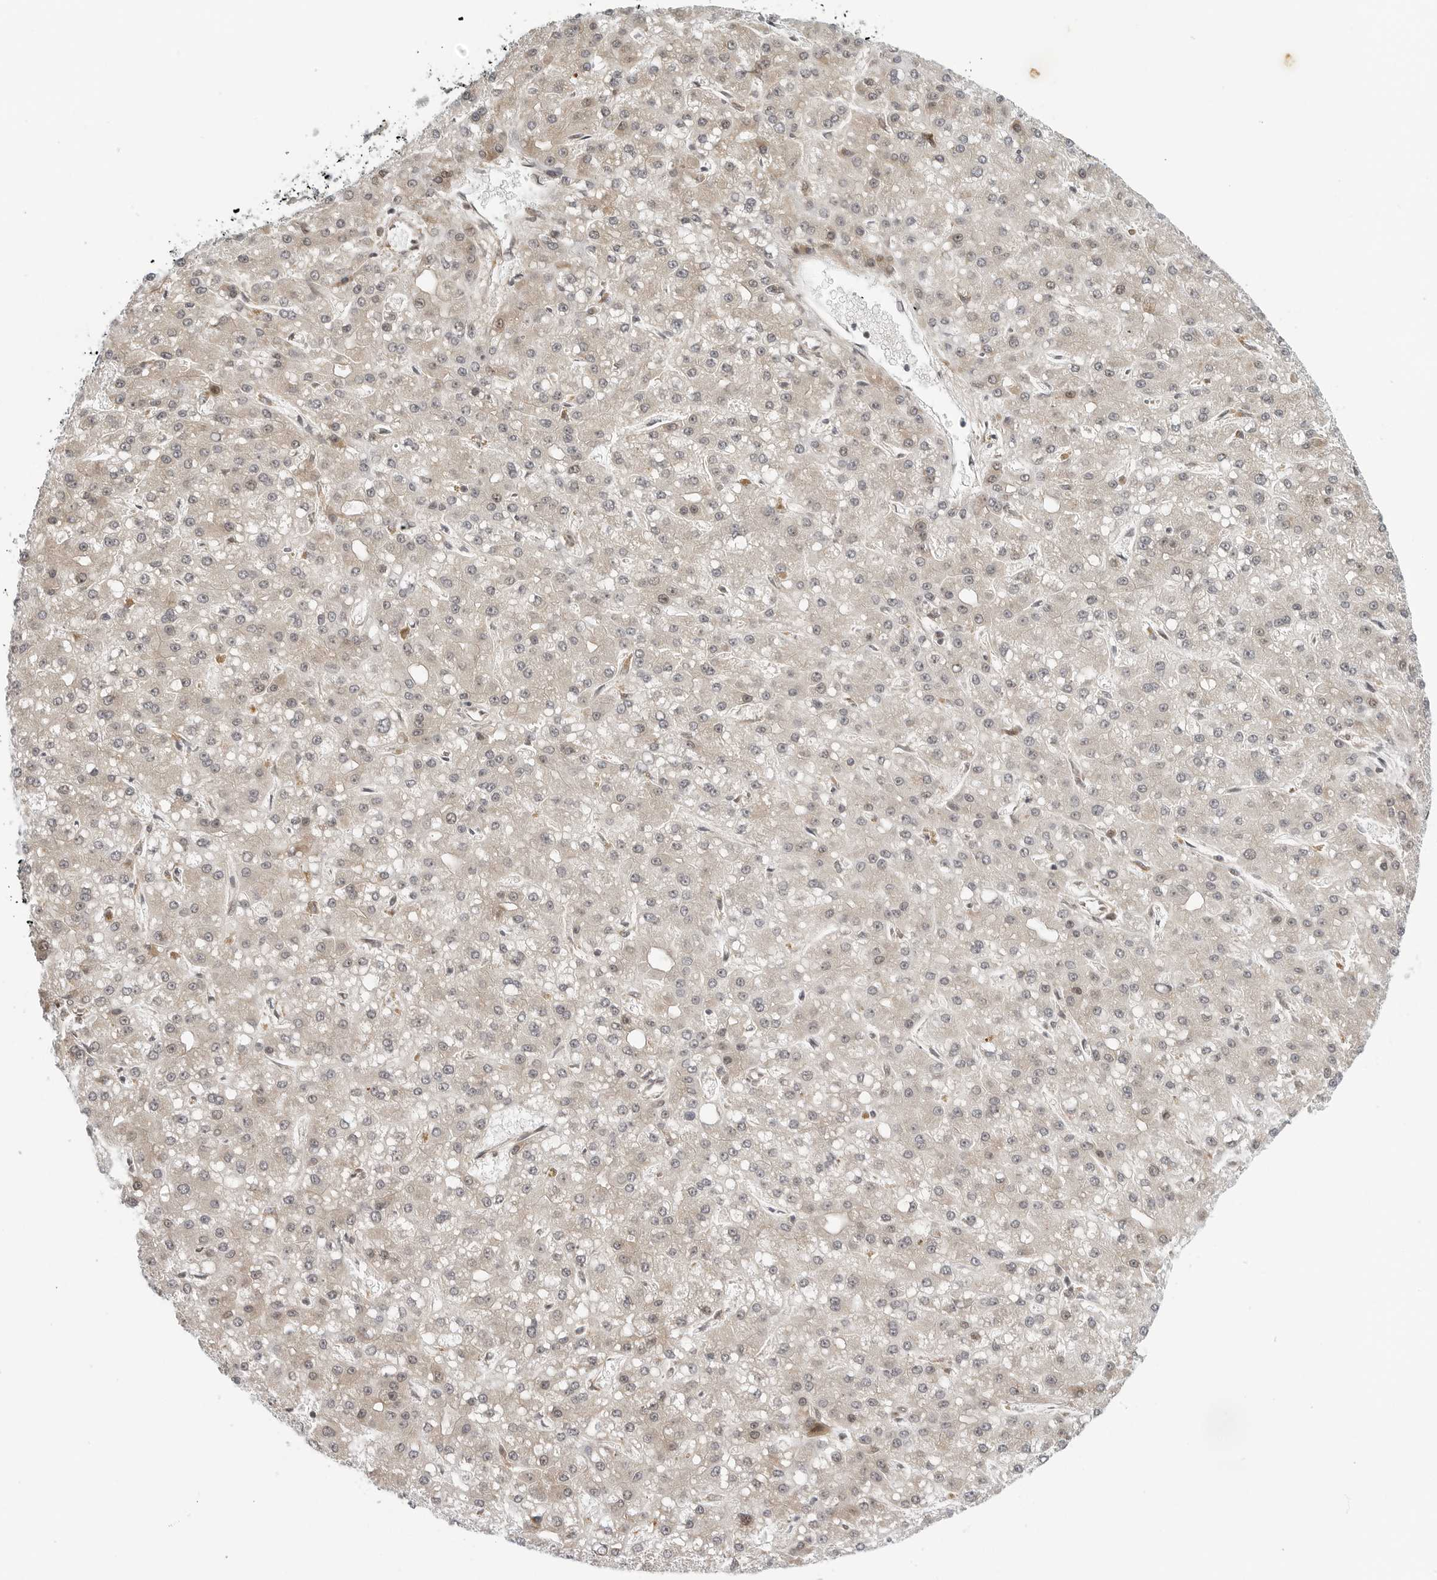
{"staining": {"intensity": "negative", "quantity": "none", "location": "none"}, "tissue": "liver cancer", "cell_type": "Tumor cells", "image_type": "cancer", "snomed": [{"axis": "morphology", "description": "Carcinoma, Hepatocellular, NOS"}, {"axis": "topography", "description": "Liver"}], "caption": "Tumor cells show no significant protein expression in liver hepatocellular carcinoma.", "gene": "TIPRL", "patient": {"sex": "male", "age": 67}}